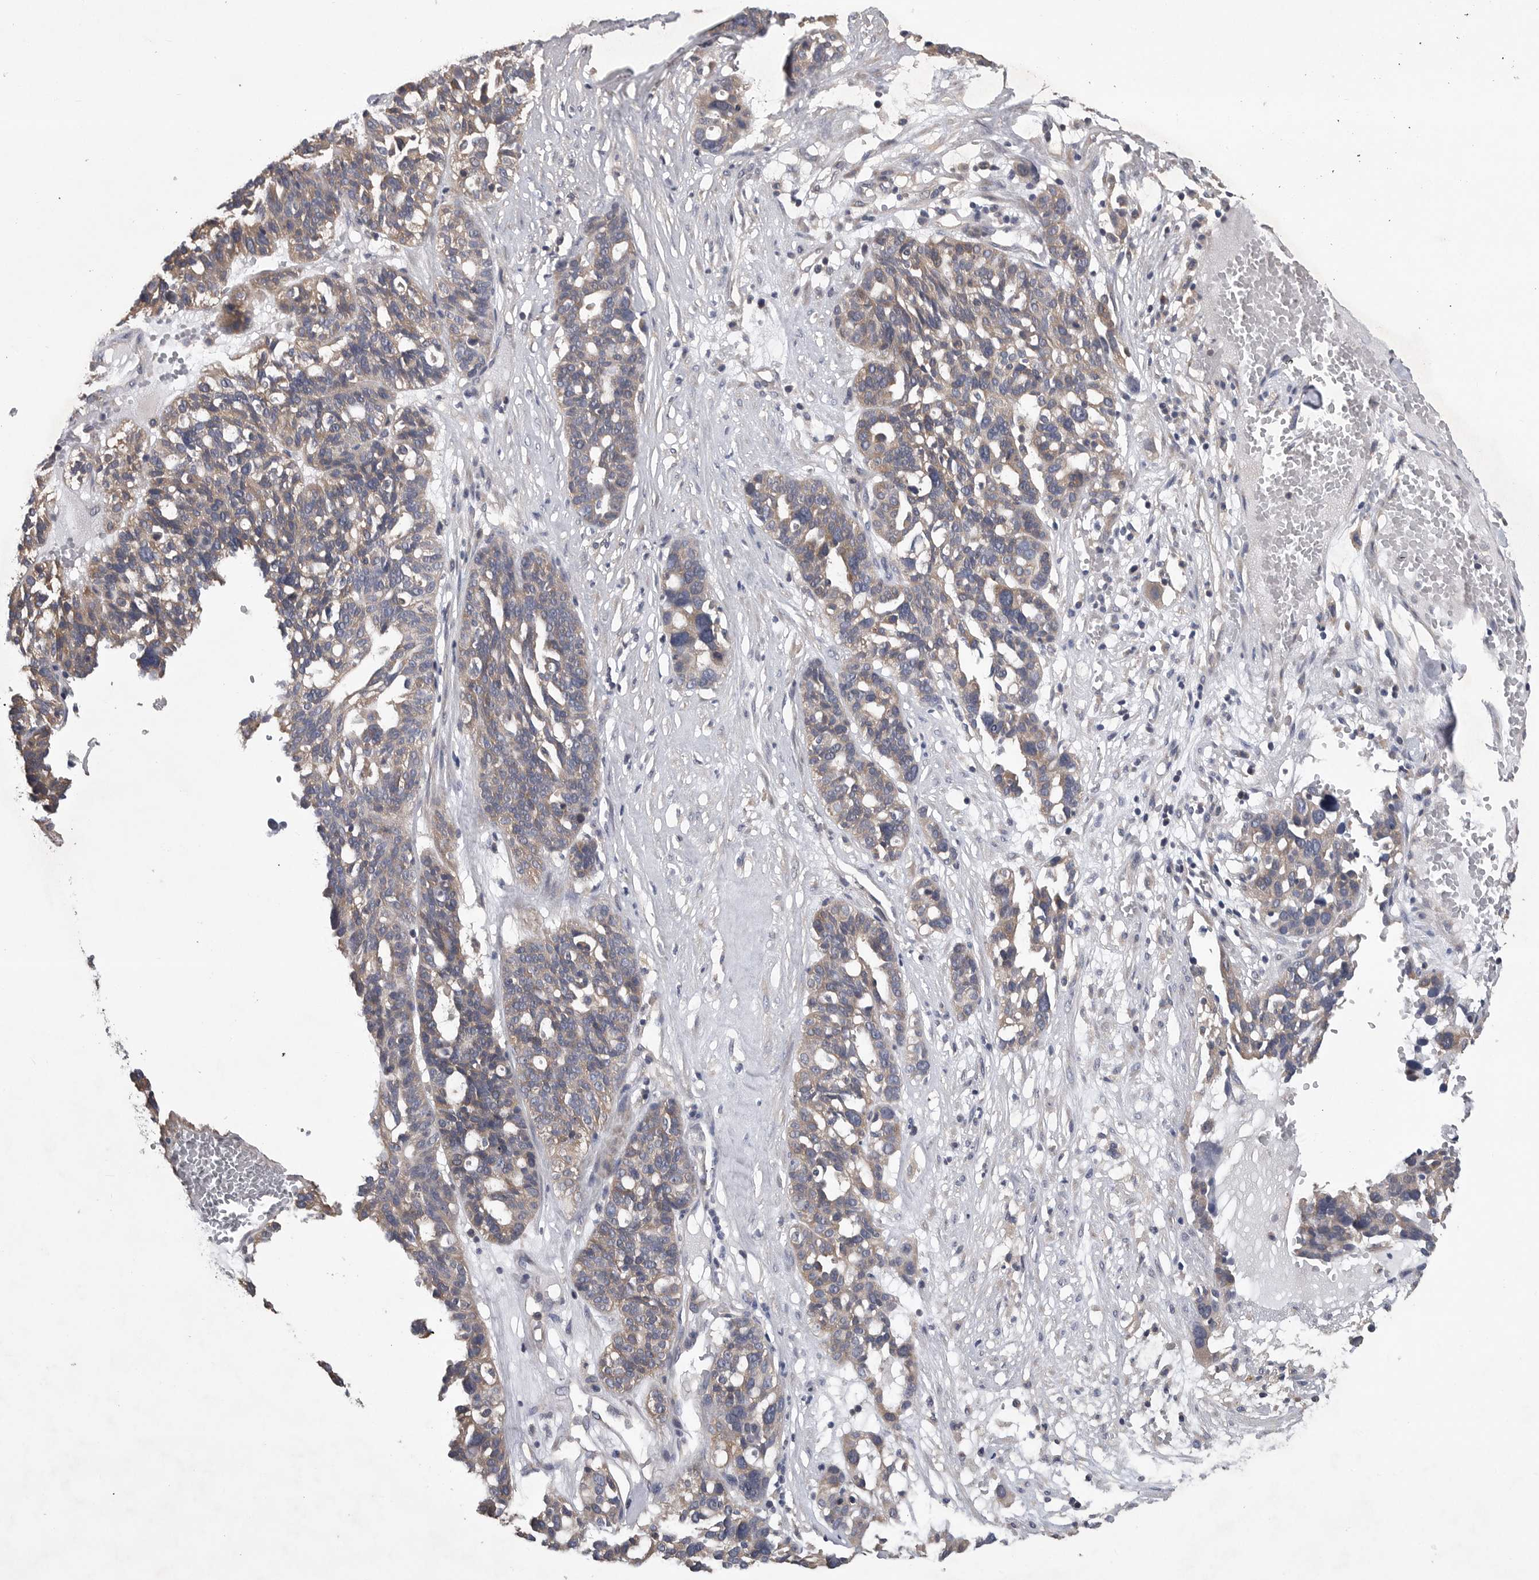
{"staining": {"intensity": "negative", "quantity": "none", "location": "none"}, "tissue": "ovarian cancer", "cell_type": "Tumor cells", "image_type": "cancer", "snomed": [{"axis": "morphology", "description": "Cystadenocarcinoma, serous, NOS"}, {"axis": "topography", "description": "Ovary"}], "caption": "Immunohistochemistry (IHC) of serous cystadenocarcinoma (ovarian) exhibits no expression in tumor cells.", "gene": "OXR1", "patient": {"sex": "female", "age": 59}}